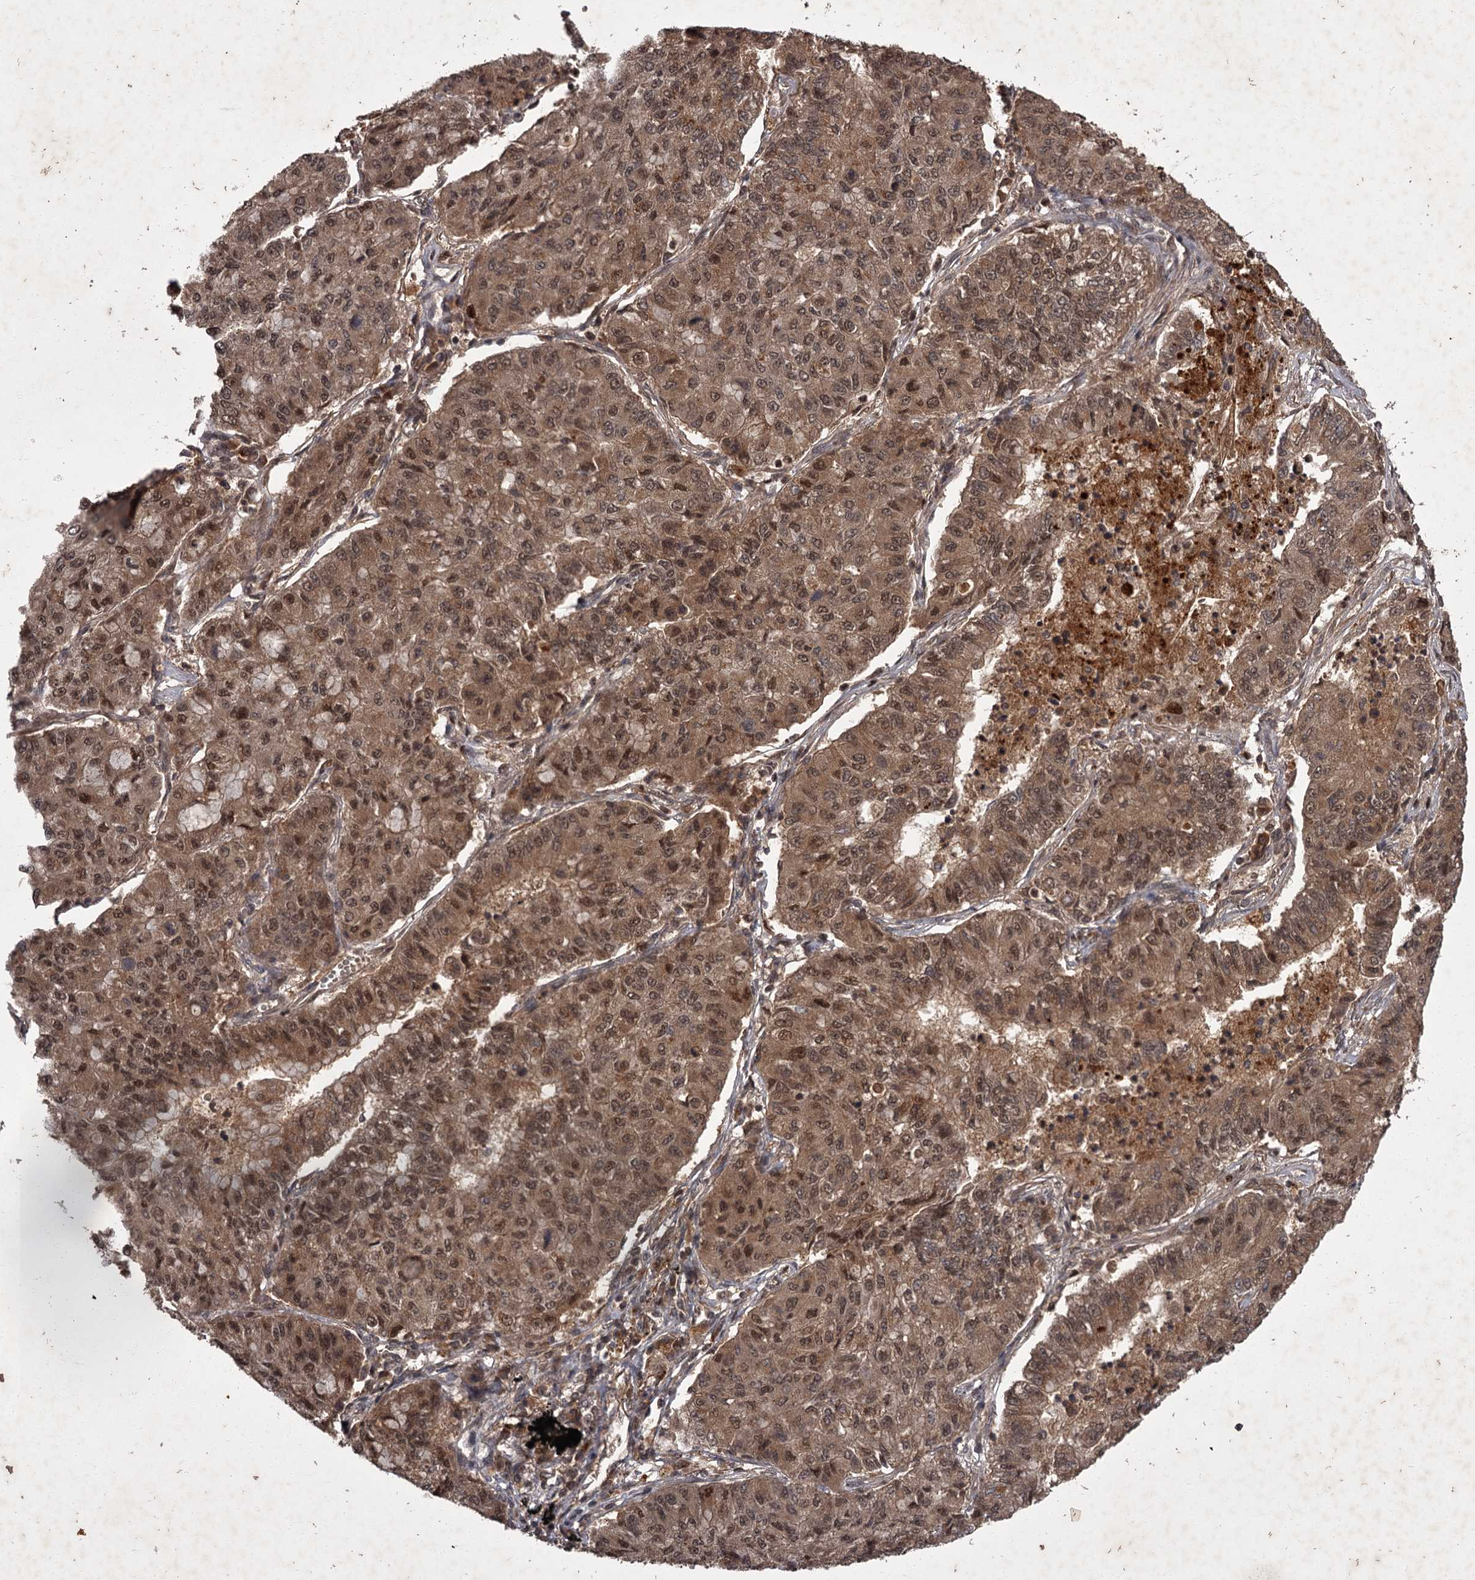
{"staining": {"intensity": "moderate", "quantity": ">75%", "location": "cytoplasmic/membranous,nuclear"}, "tissue": "lung cancer", "cell_type": "Tumor cells", "image_type": "cancer", "snomed": [{"axis": "morphology", "description": "Squamous cell carcinoma, NOS"}, {"axis": "topography", "description": "Lung"}], "caption": "Protein expression analysis of human lung squamous cell carcinoma reveals moderate cytoplasmic/membranous and nuclear positivity in about >75% of tumor cells.", "gene": "TBC1D23", "patient": {"sex": "male", "age": 74}}